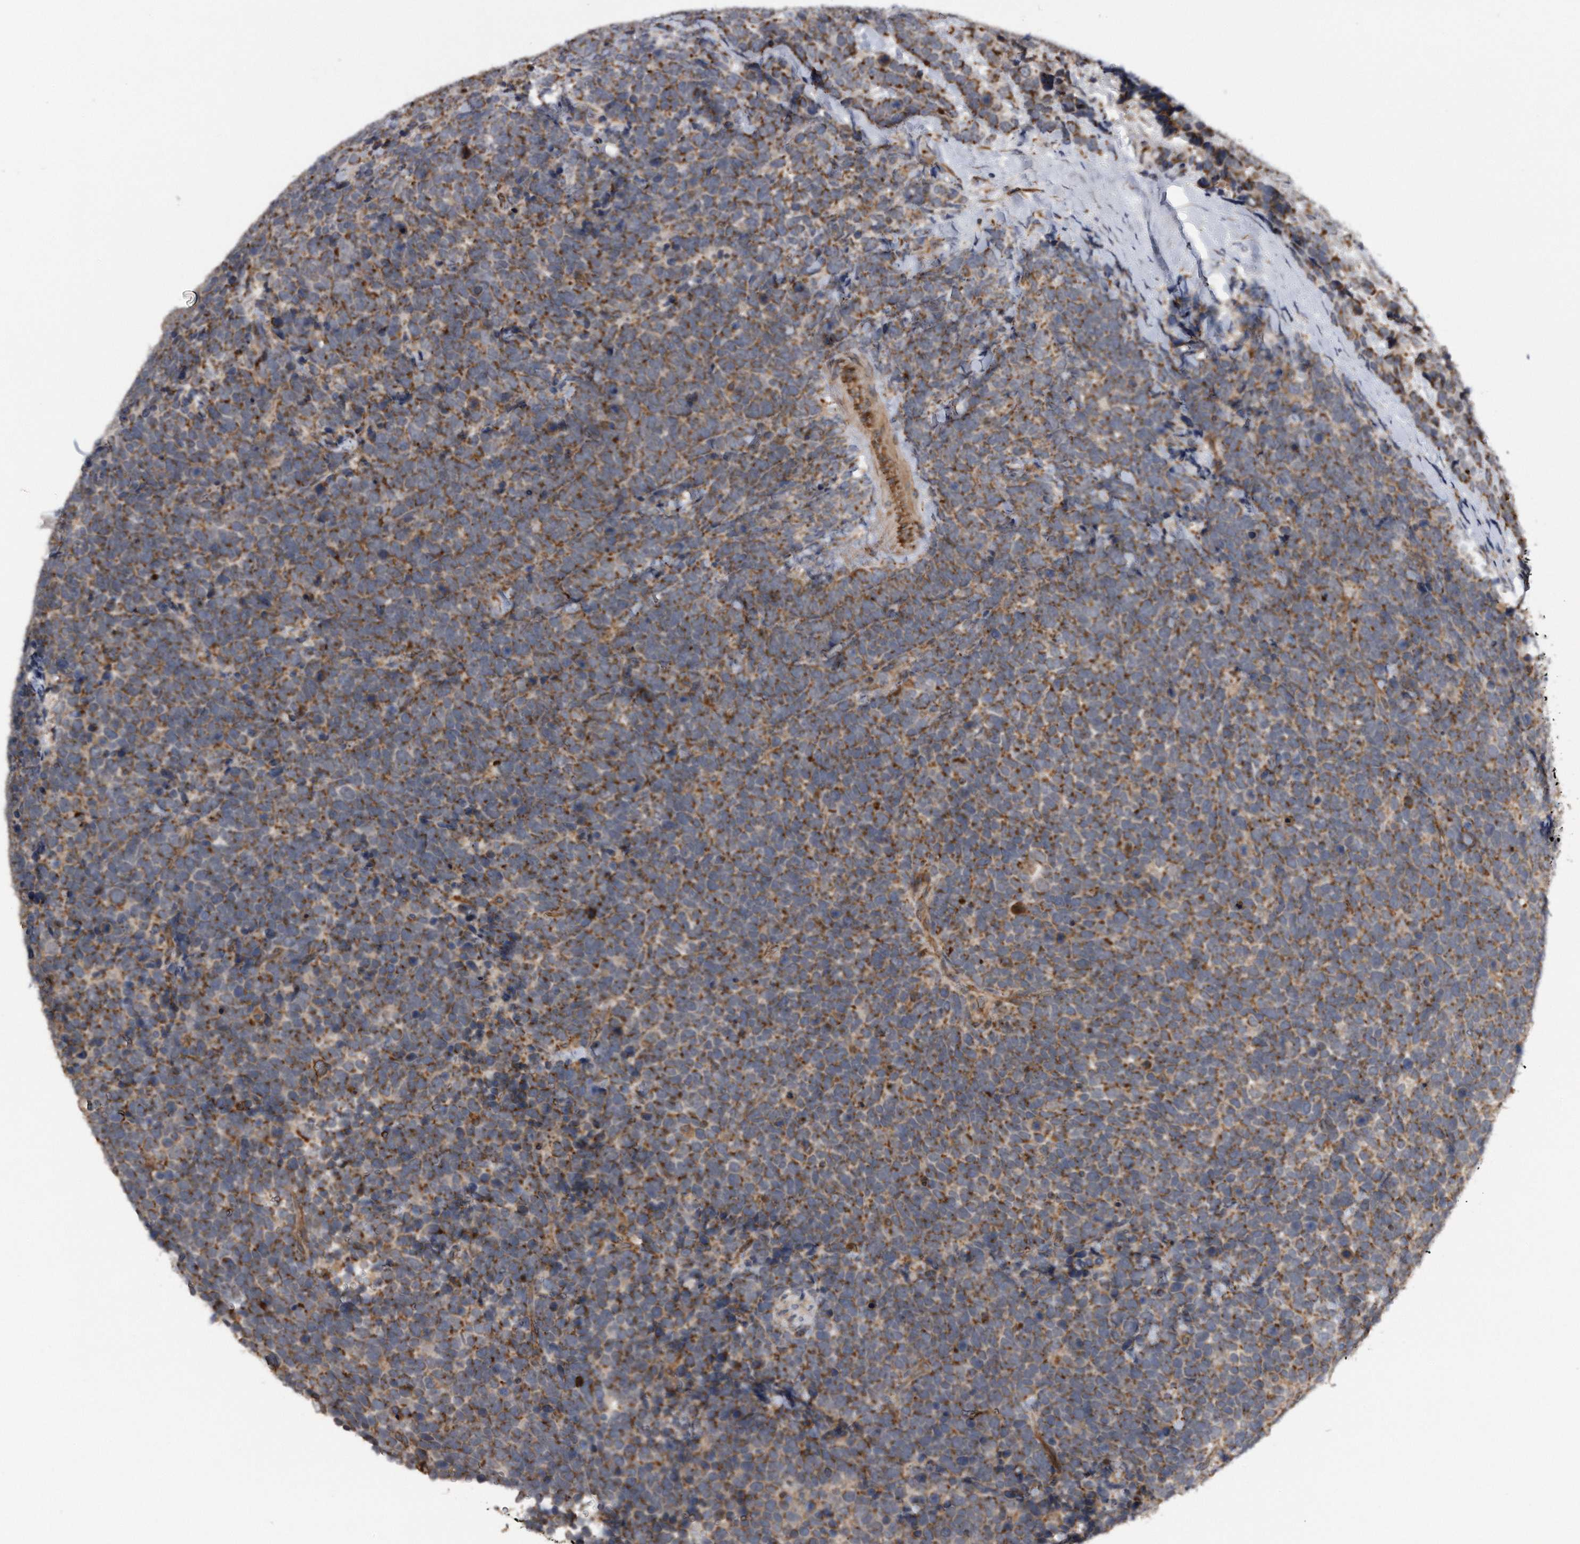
{"staining": {"intensity": "moderate", "quantity": ">75%", "location": "cytoplasmic/membranous"}, "tissue": "urothelial cancer", "cell_type": "Tumor cells", "image_type": "cancer", "snomed": [{"axis": "morphology", "description": "Urothelial carcinoma, High grade"}, {"axis": "topography", "description": "Urinary bladder"}], "caption": "A medium amount of moderate cytoplasmic/membranous staining is present in approximately >75% of tumor cells in urothelial carcinoma (high-grade) tissue. The staining was performed using DAB (3,3'-diaminobenzidine) to visualize the protein expression in brown, while the nuclei were stained in blue with hematoxylin (Magnification: 20x).", "gene": "LYRM4", "patient": {"sex": "female", "age": 82}}